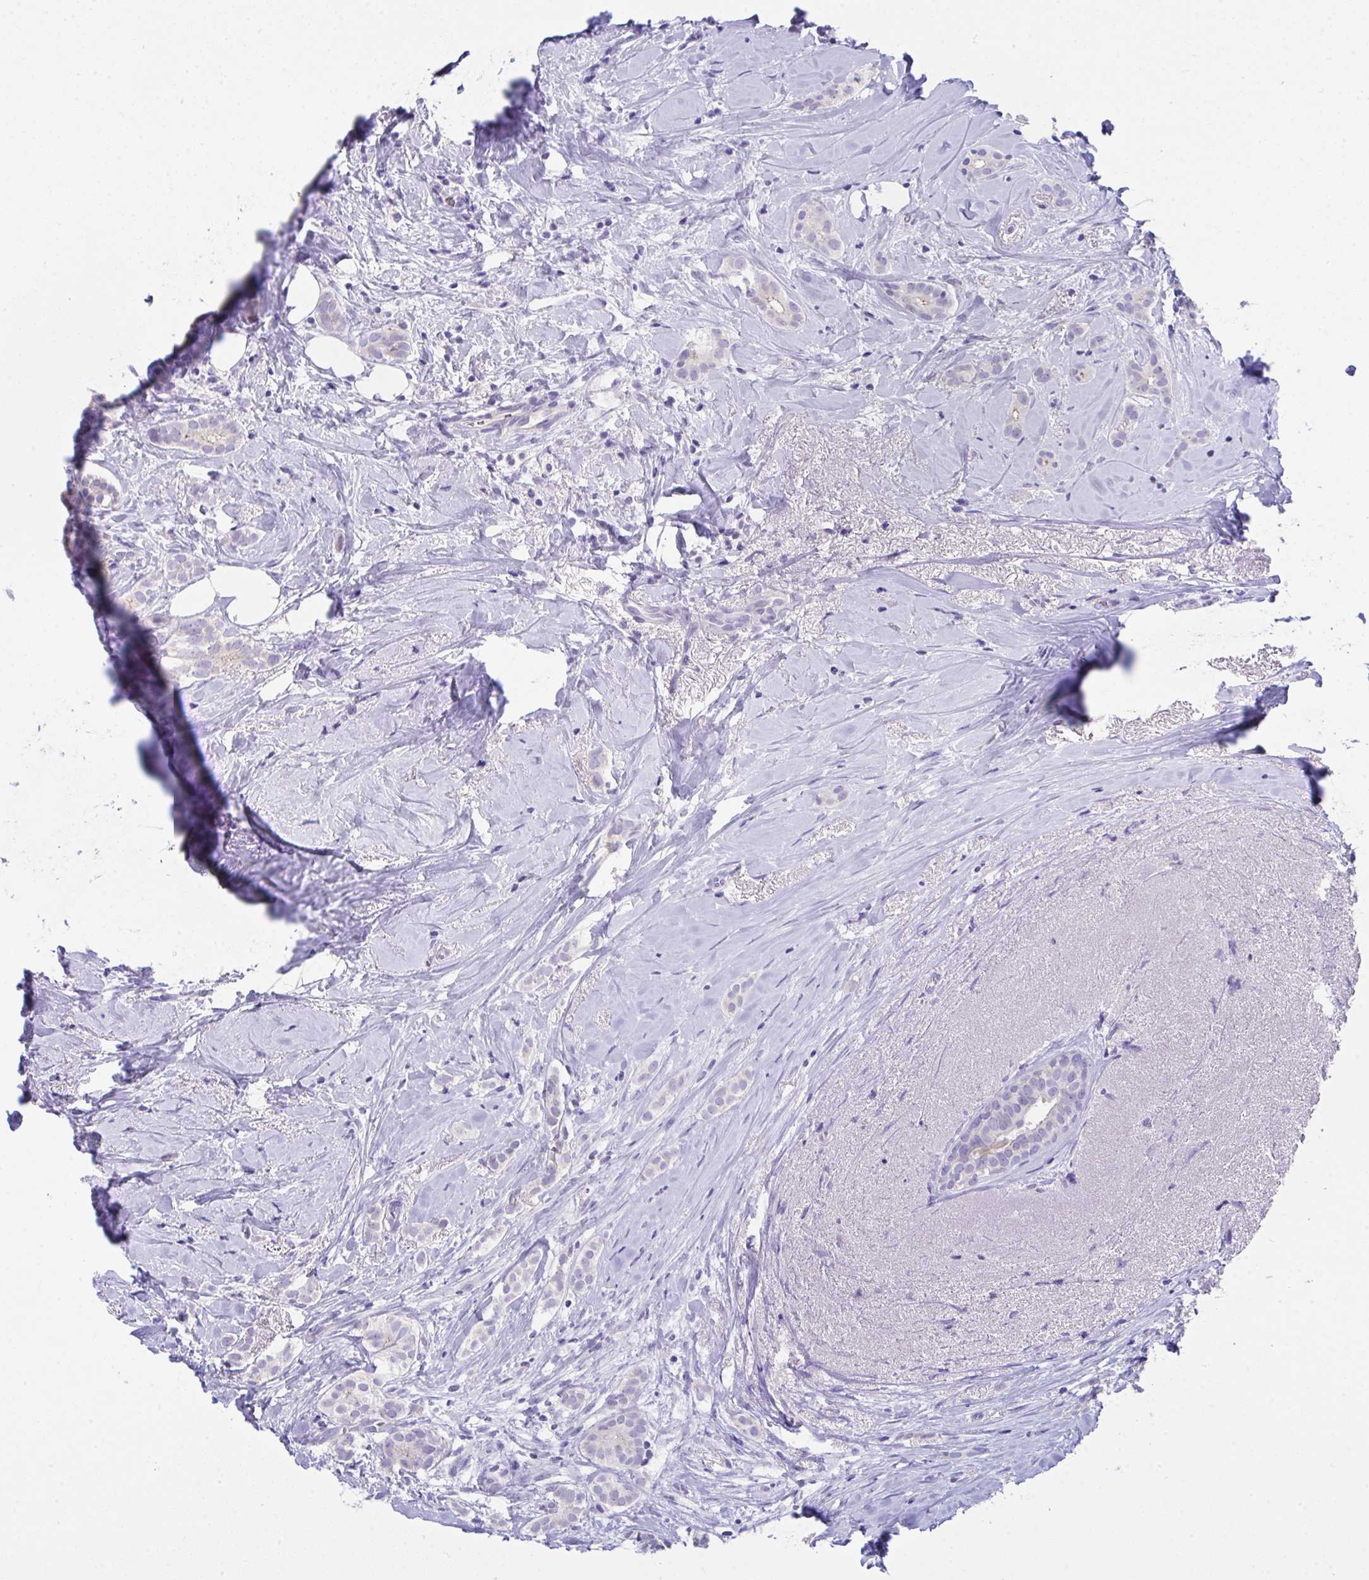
{"staining": {"intensity": "negative", "quantity": "none", "location": "none"}, "tissue": "breast cancer", "cell_type": "Tumor cells", "image_type": "cancer", "snomed": [{"axis": "morphology", "description": "Duct carcinoma"}, {"axis": "topography", "description": "Breast"}], "caption": "This is an immunohistochemistry (IHC) histopathology image of human infiltrating ductal carcinoma (breast). There is no positivity in tumor cells.", "gene": "PLA2G12B", "patient": {"sex": "female", "age": 65}}